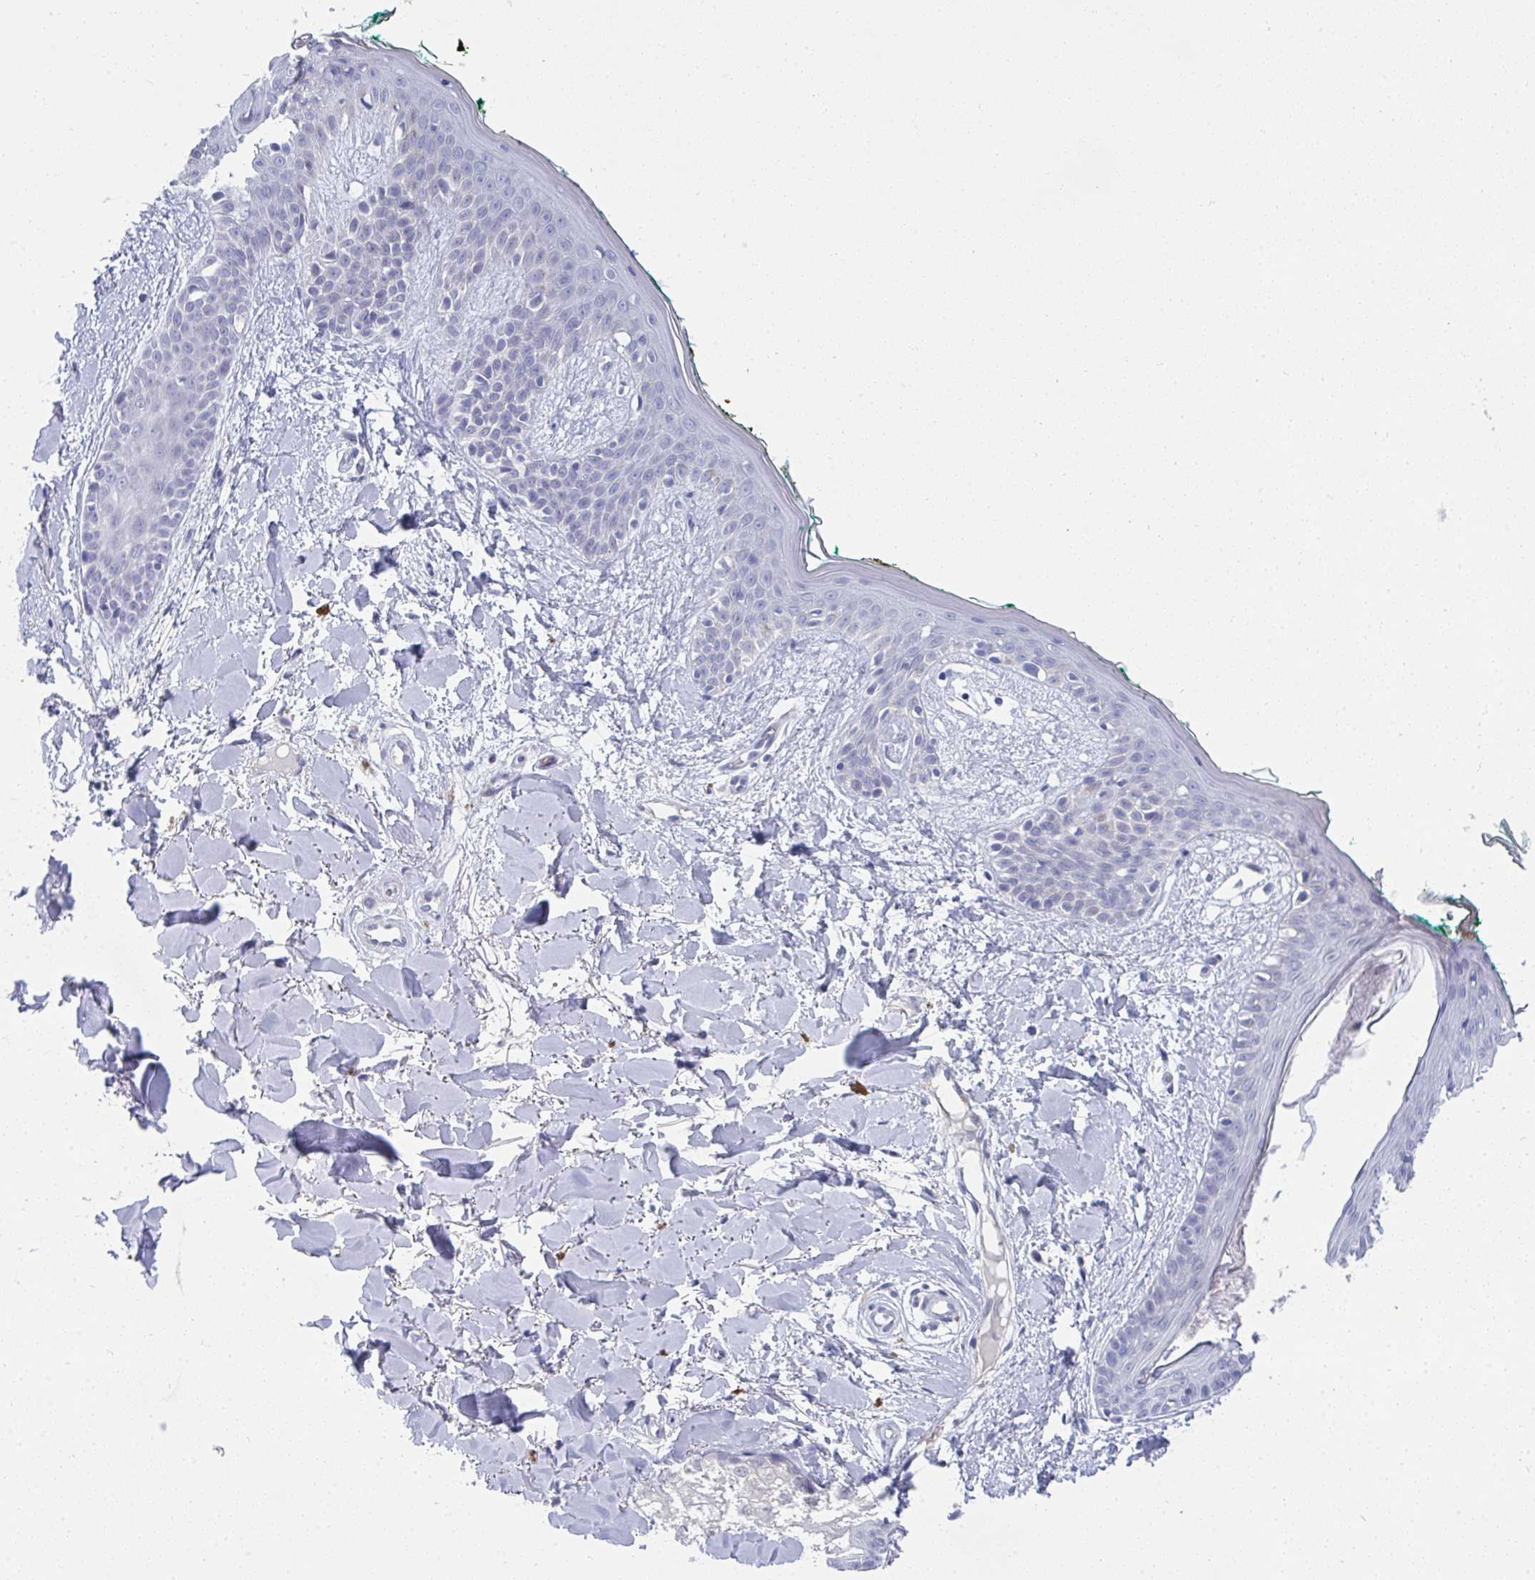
{"staining": {"intensity": "negative", "quantity": "none", "location": "none"}, "tissue": "skin", "cell_type": "Fibroblasts", "image_type": "normal", "snomed": [{"axis": "morphology", "description": "Normal tissue, NOS"}, {"axis": "topography", "description": "Skin"}], "caption": "This is a photomicrograph of immunohistochemistry (IHC) staining of normal skin, which shows no positivity in fibroblasts.", "gene": "TMEM82", "patient": {"sex": "female", "age": 34}}